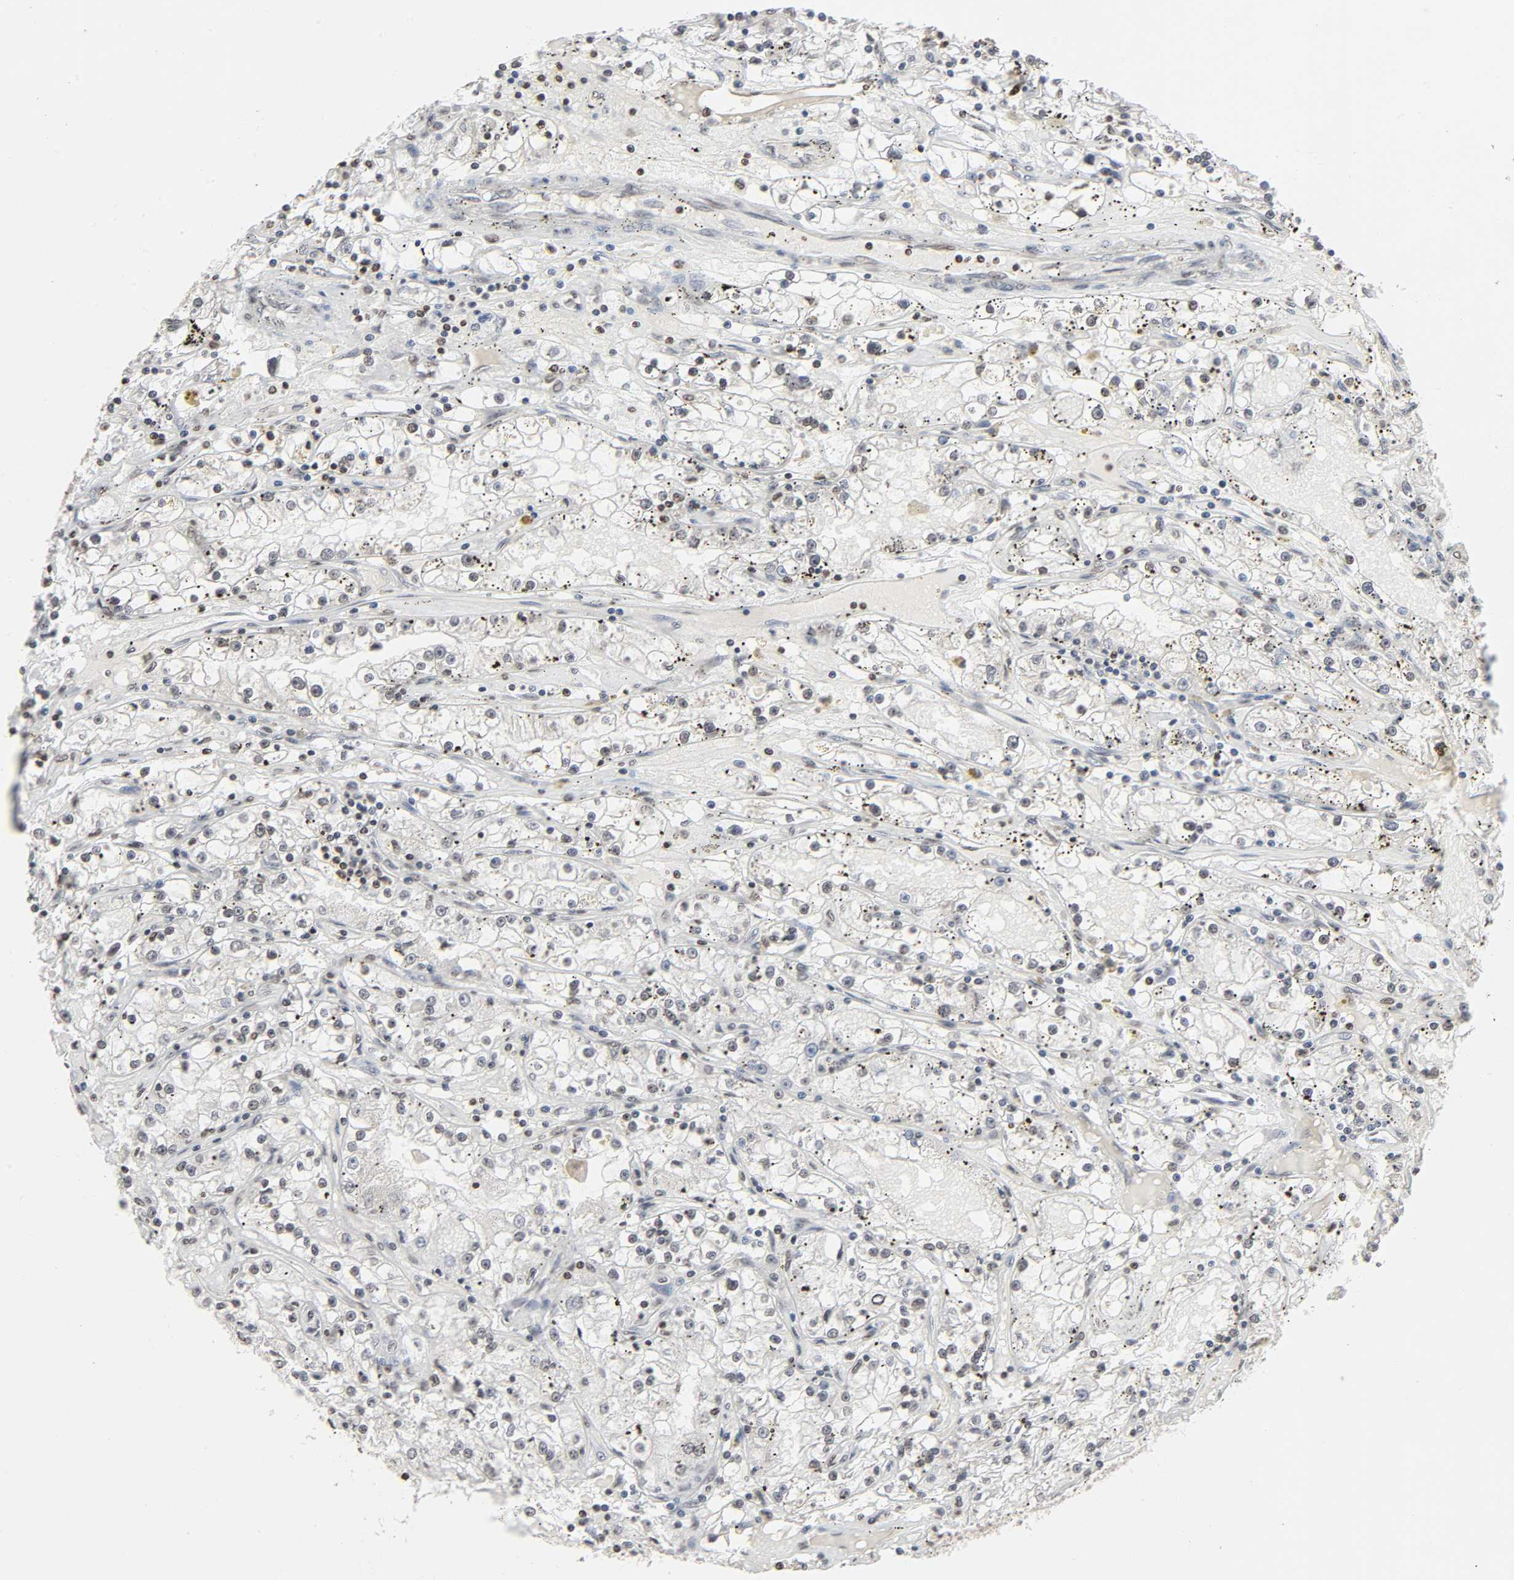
{"staining": {"intensity": "negative", "quantity": "none", "location": "none"}, "tissue": "renal cancer", "cell_type": "Tumor cells", "image_type": "cancer", "snomed": [{"axis": "morphology", "description": "Adenocarcinoma, NOS"}, {"axis": "topography", "description": "Kidney"}], "caption": "Immunohistochemistry micrograph of neoplastic tissue: human adenocarcinoma (renal) stained with DAB demonstrates no significant protein positivity in tumor cells.", "gene": "ELAVL1", "patient": {"sex": "male", "age": 56}}